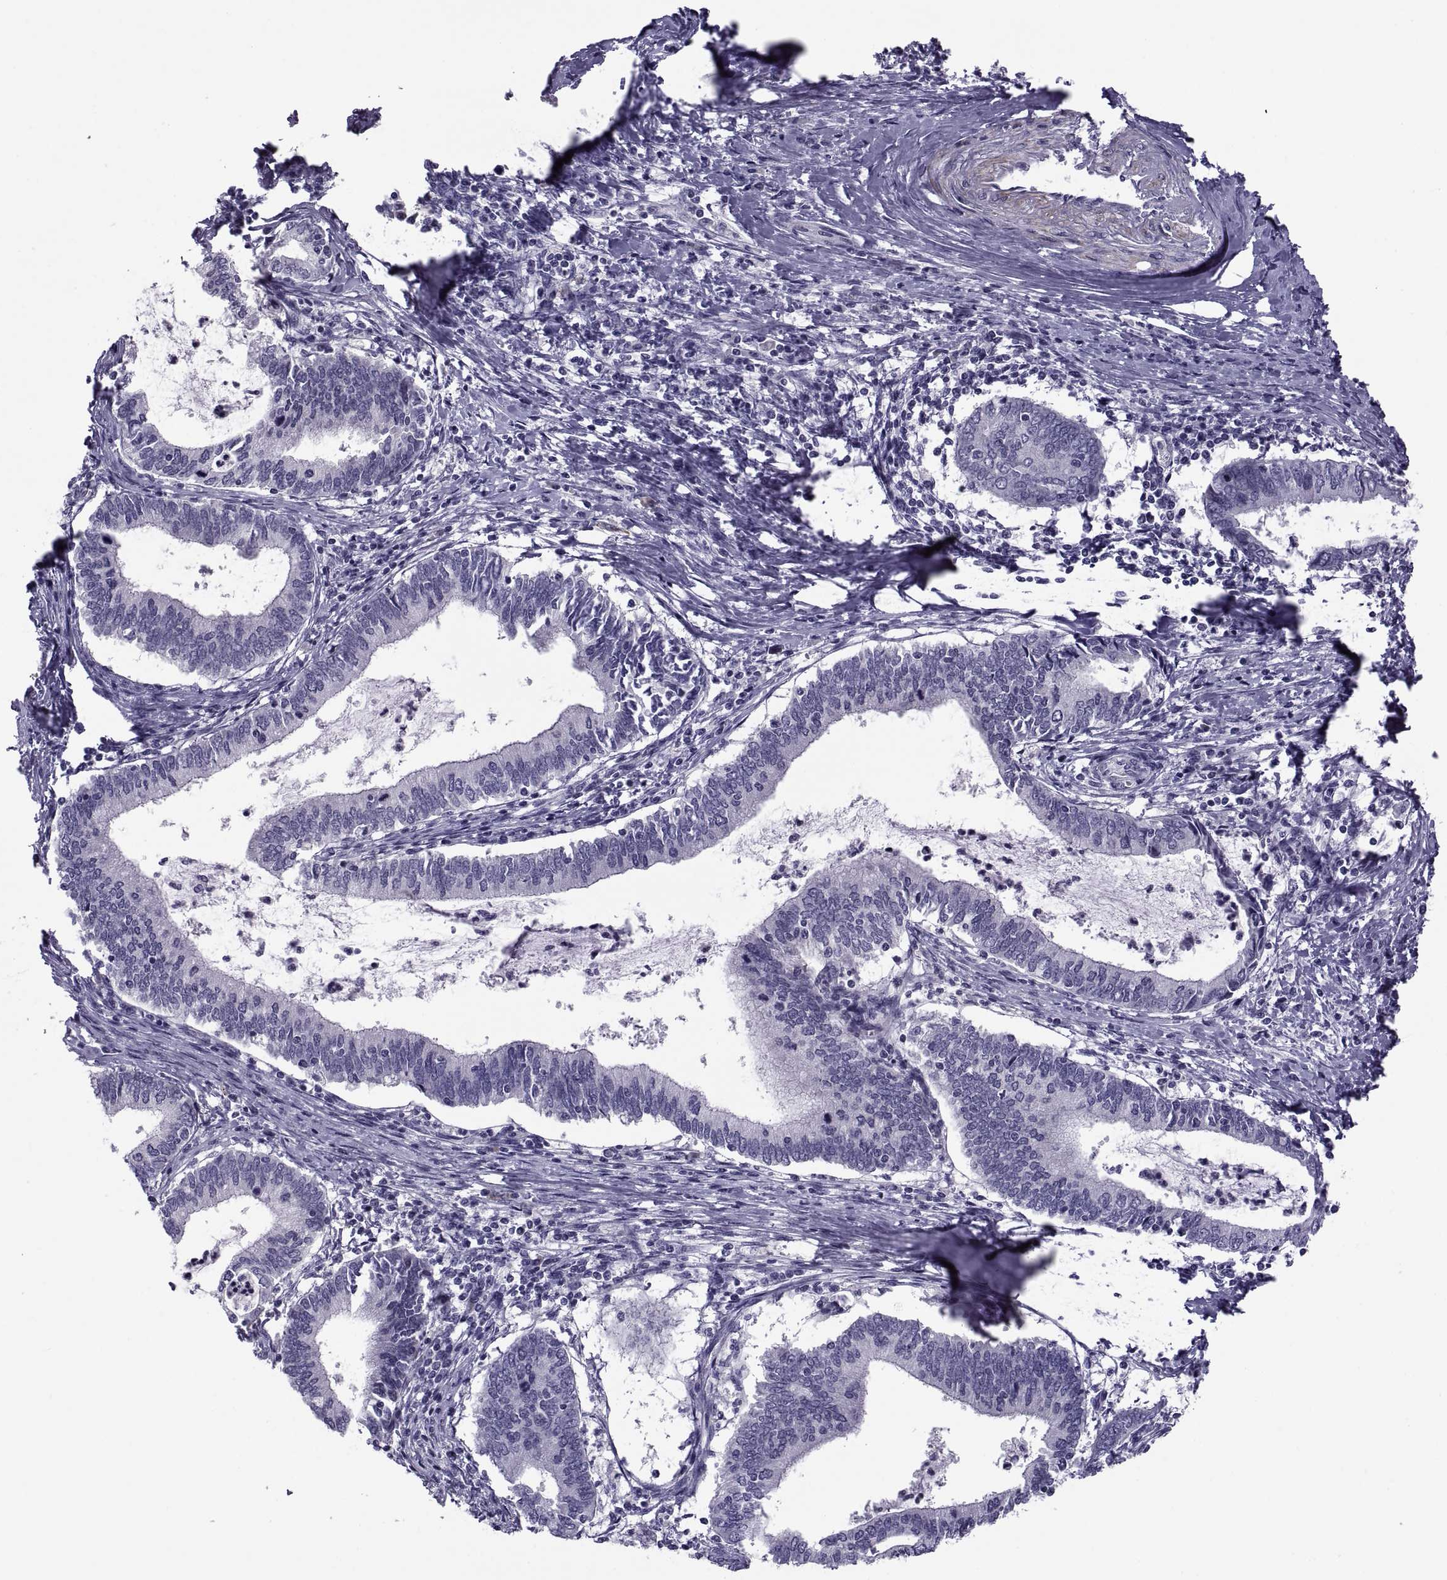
{"staining": {"intensity": "negative", "quantity": "none", "location": "none"}, "tissue": "cervical cancer", "cell_type": "Tumor cells", "image_type": "cancer", "snomed": [{"axis": "morphology", "description": "Adenocarcinoma, NOS"}, {"axis": "topography", "description": "Cervix"}], "caption": "There is no significant staining in tumor cells of cervical cancer.", "gene": "TMEM158", "patient": {"sex": "female", "age": 42}}